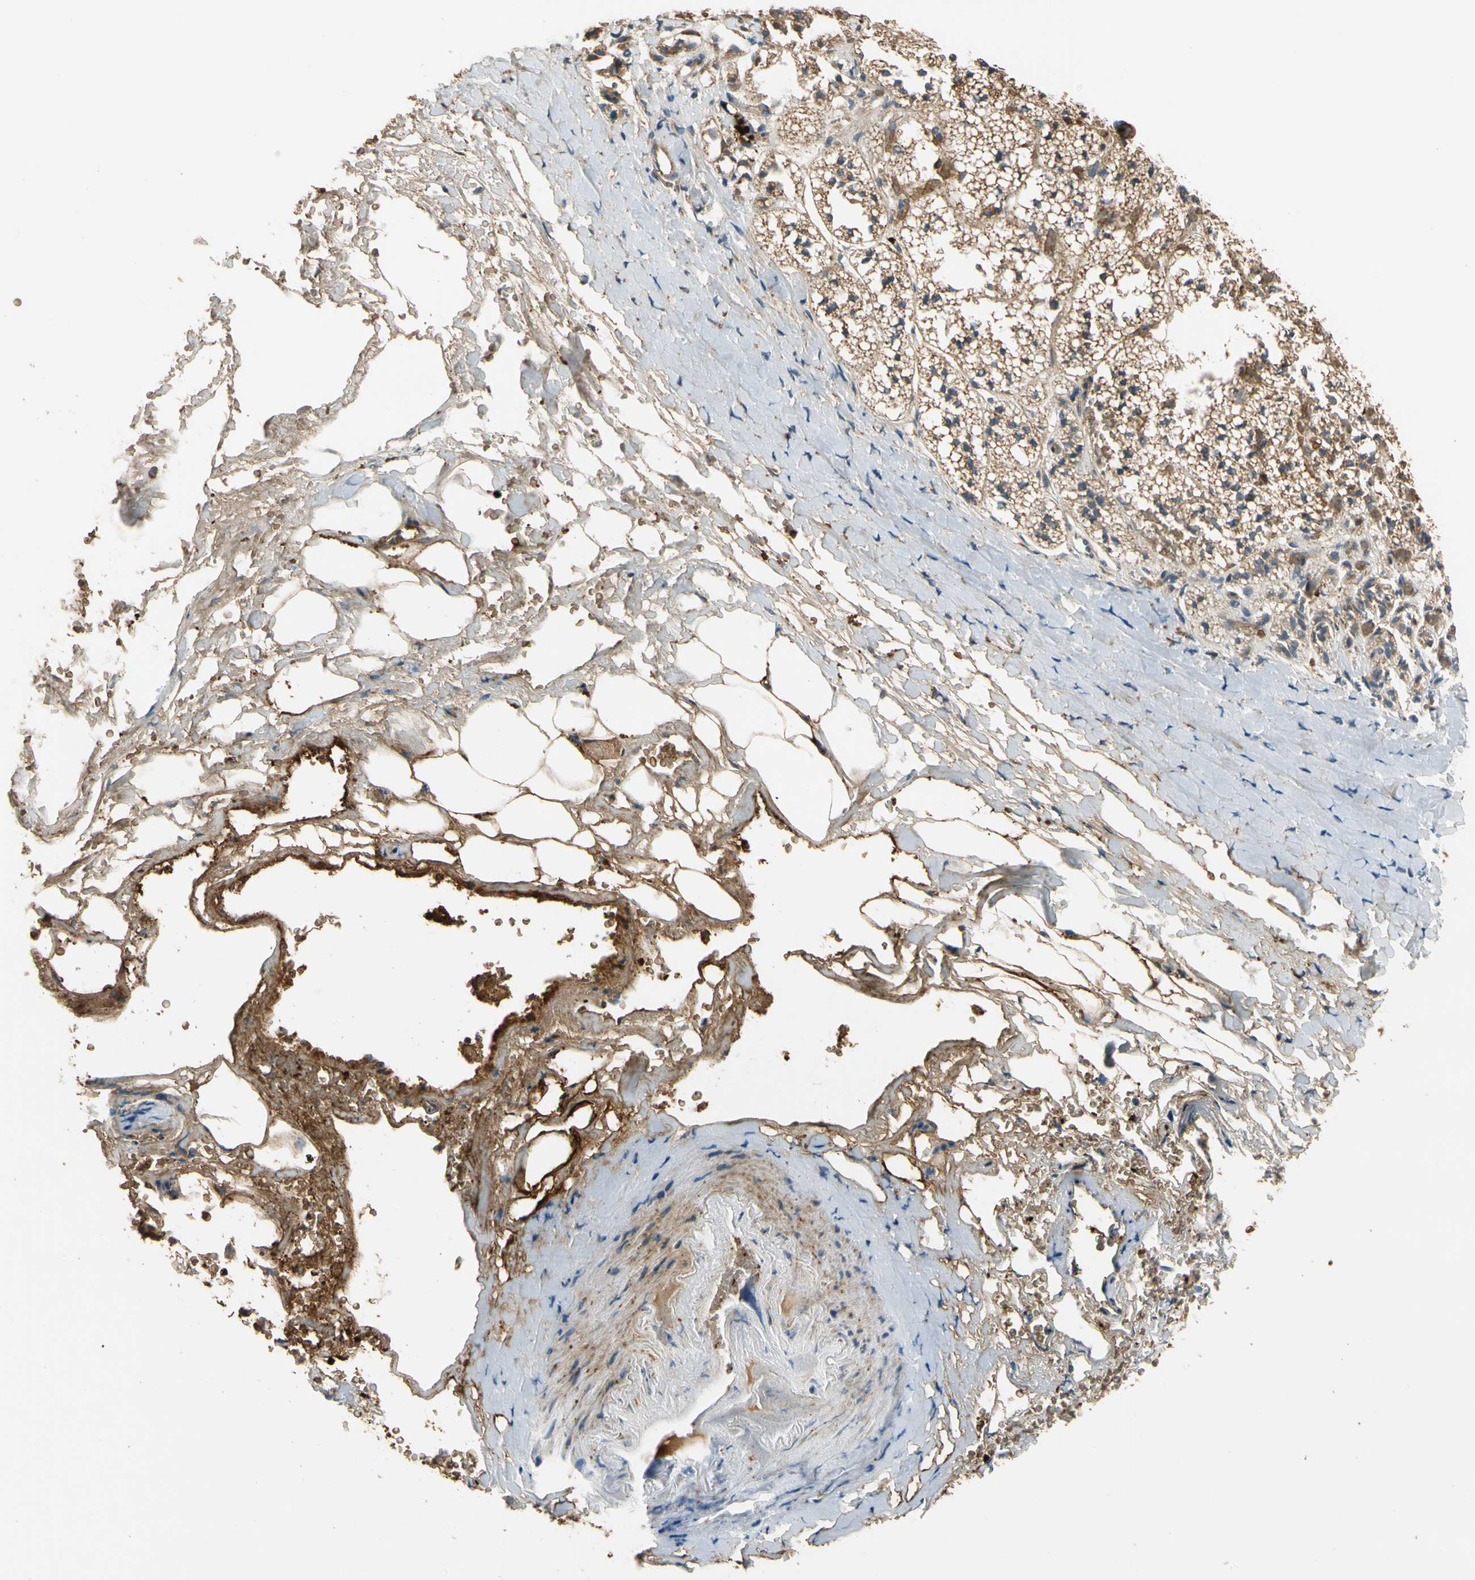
{"staining": {"intensity": "moderate", "quantity": ">75%", "location": "cytoplasmic/membranous"}, "tissue": "adrenal gland", "cell_type": "Glandular cells", "image_type": "normal", "snomed": [{"axis": "morphology", "description": "Normal tissue, NOS"}, {"axis": "topography", "description": "Adrenal gland"}], "caption": "Protein analysis of normal adrenal gland shows moderate cytoplasmic/membranous staining in approximately >75% of glandular cells.", "gene": "MST1R", "patient": {"sex": "male", "age": 53}}